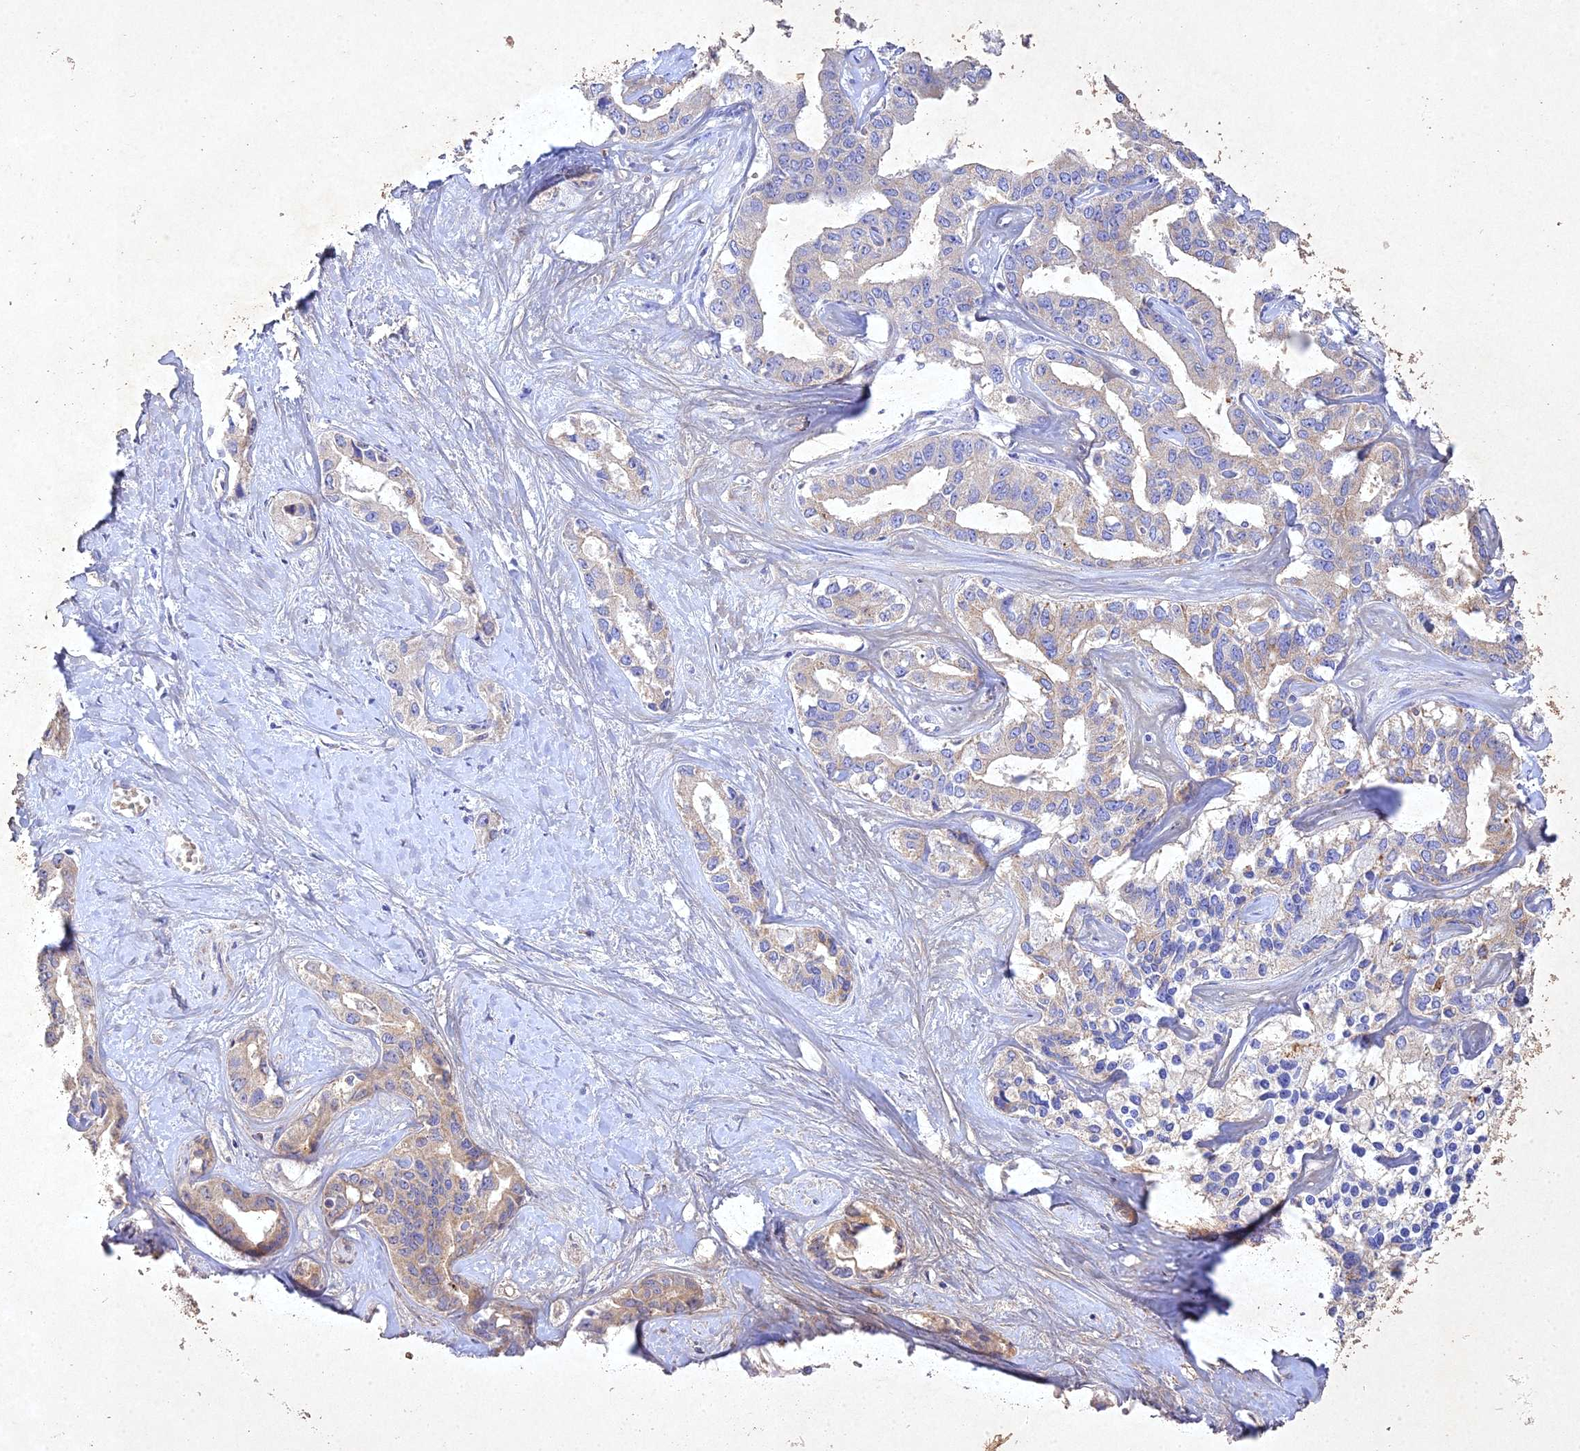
{"staining": {"intensity": "weak", "quantity": "25%-75%", "location": "cytoplasmic/membranous"}, "tissue": "liver cancer", "cell_type": "Tumor cells", "image_type": "cancer", "snomed": [{"axis": "morphology", "description": "Cholangiocarcinoma"}, {"axis": "topography", "description": "Liver"}], "caption": "Immunohistochemical staining of human cholangiocarcinoma (liver) shows low levels of weak cytoplasmic/membranous protein positivity in about 25%-75% of tumor cells.", "gene": "NDUFV1", "patient": {"sex": "male", "age": 59}}